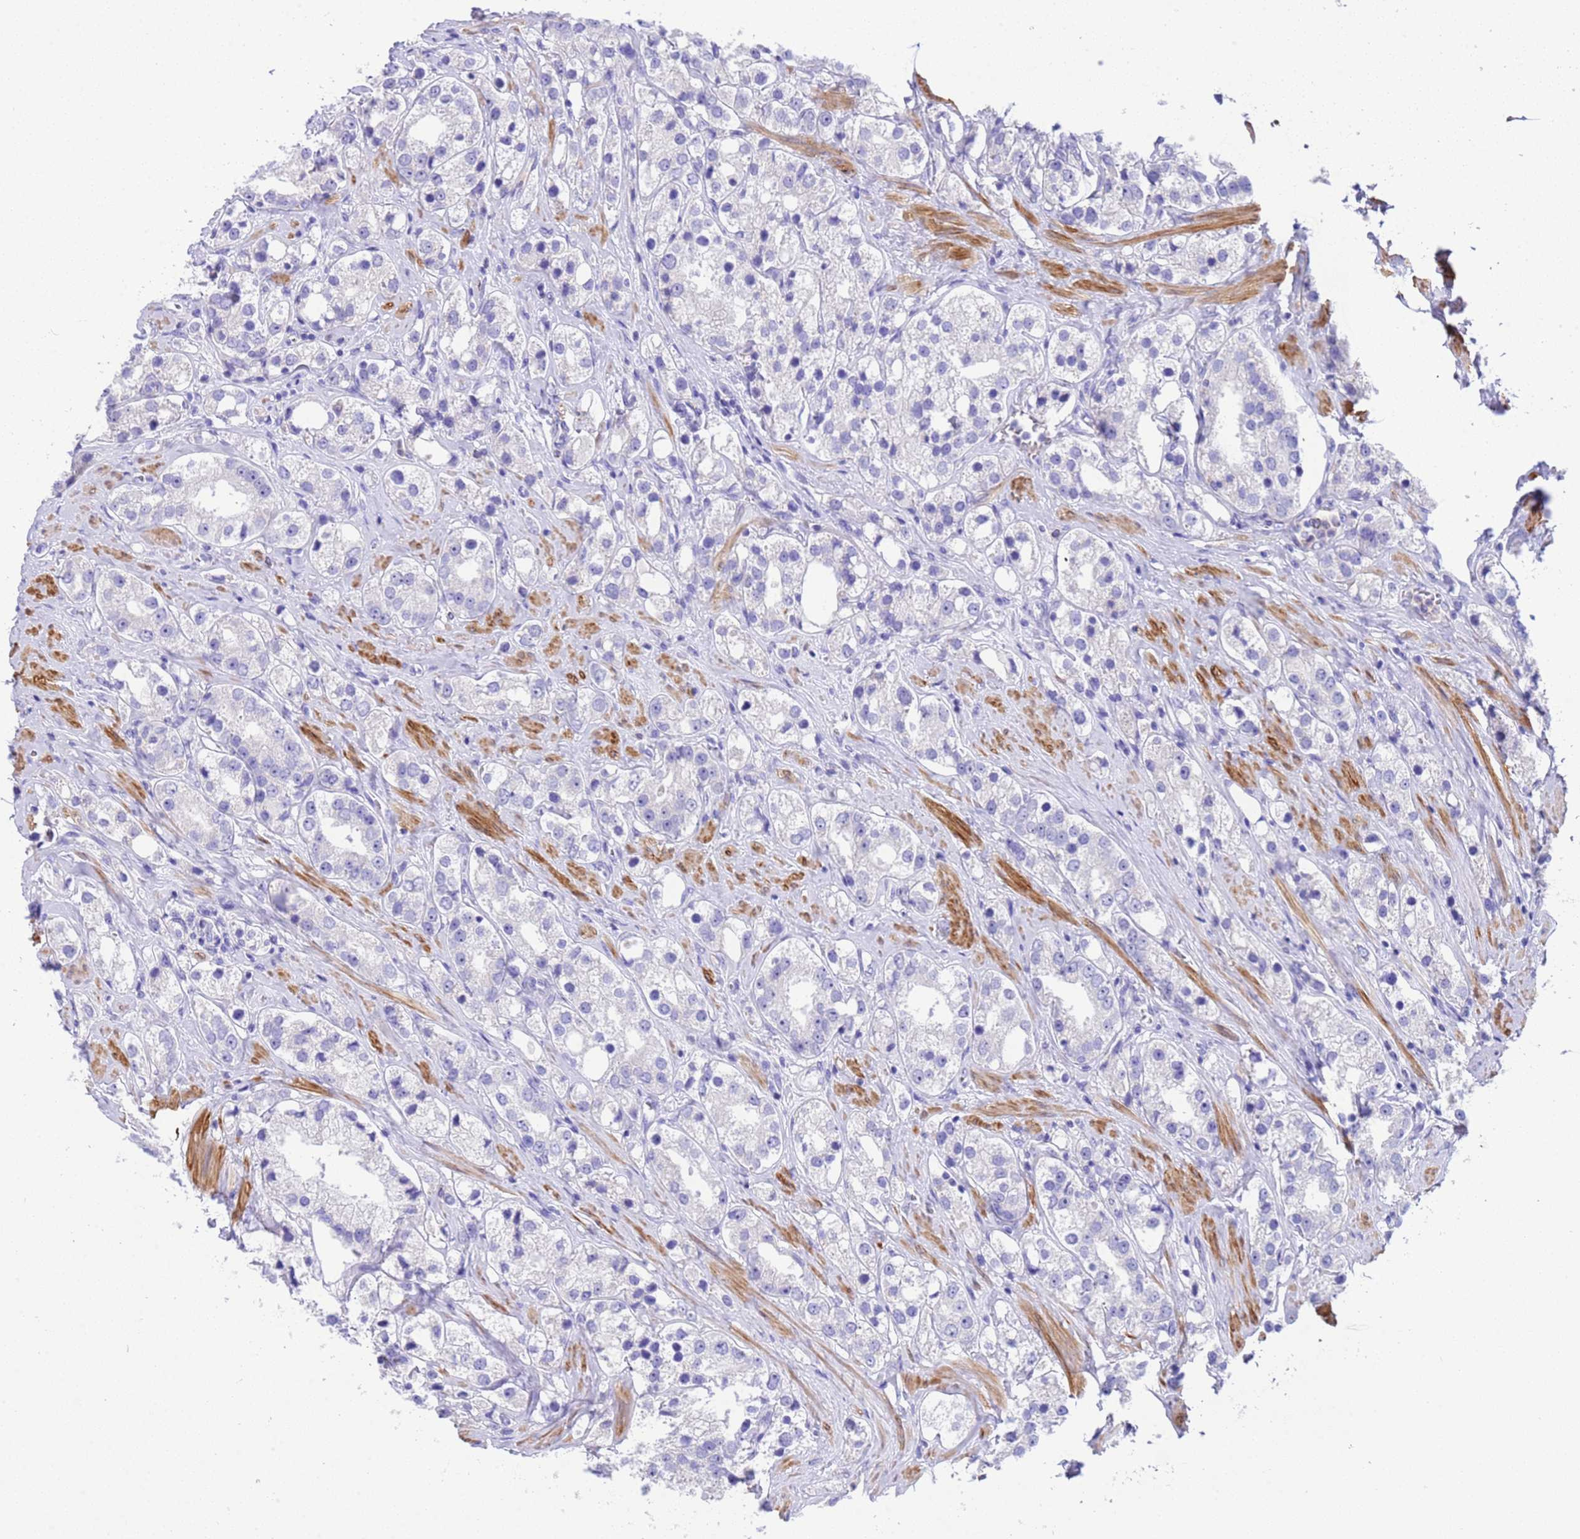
{"staining": {"intensity": "negative", "quantity": "none", "location": "none"}, "tissue": "prostate cancer", "cell_type": "Tumor cells", "image_type": "cancer", "snomed": [{"axis": "morphology", "description": "Adenocarcinoma, NOS"}, {"axis": "topography", "description": "Prostate"}], "caption": "Prostate cancer was stained to show a protein in brown. There is no significant staining in tumor cells. Nuclei are stained in blue.", "gene": "USP38", "patient": {"sex": "male", "age": 79}}